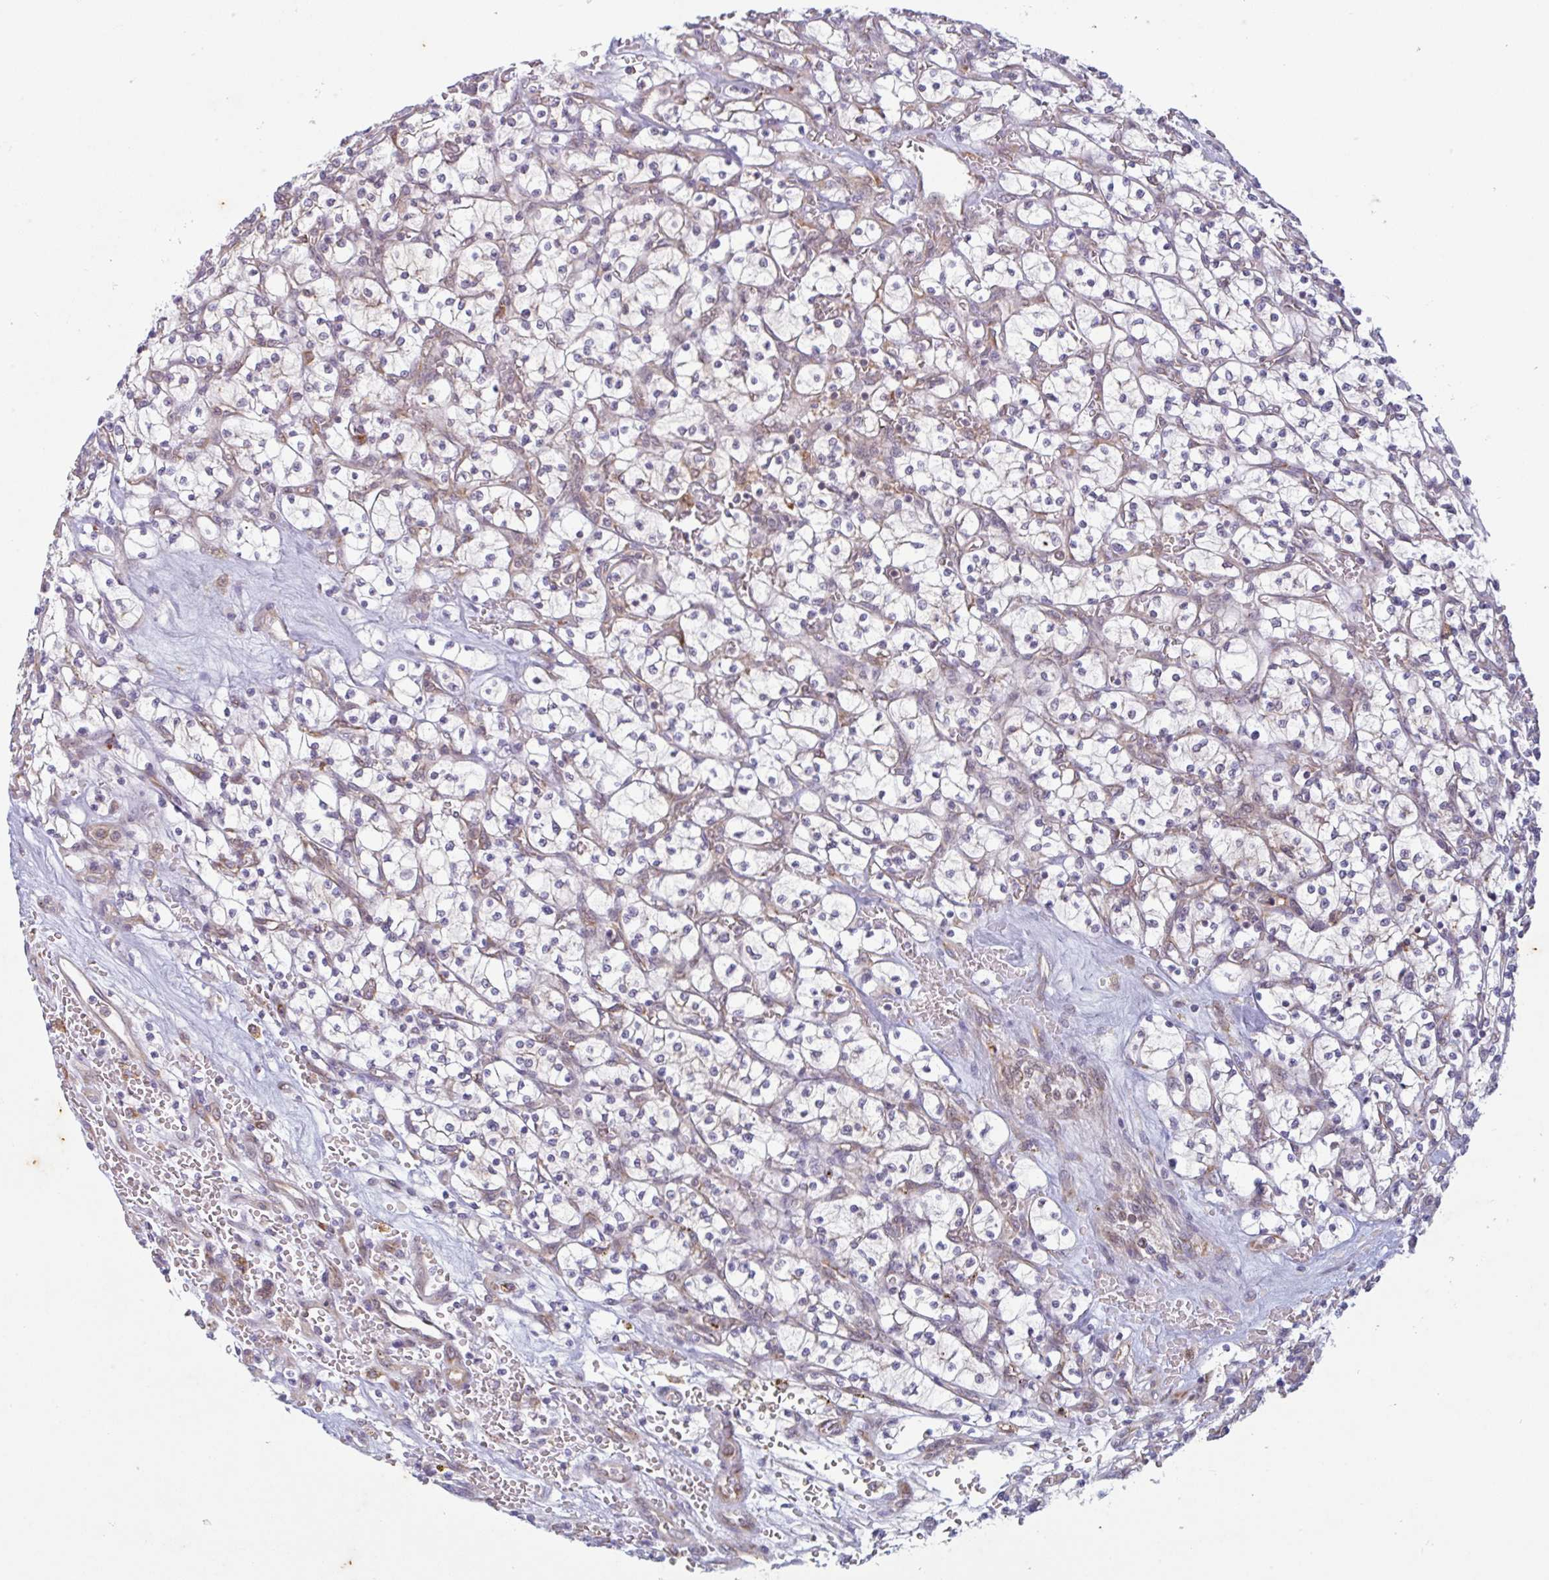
{"staining": {"intensity": "negative", "quantity": "none", "location": "none"}, "tissue": "renal cancer", "cell_type": "Tumor cells", "image_type": "cancer", "snomed": [{"axis": "morphology", "description": "Adenocarcinoma, NOS"}, {"axis": "topography", "description": "Kidney"}], "caption": "Immunohistochemical staining of renal cancer (adenocarcinoma) reveals no significant expression in tumor cells. The staining is performed using DAB (3,3'-diaminobenzidine) brown chromogen with nuclei counter-stained in using hematoxylin.", "gene": "RIT1", "patient": {"sex": "female", "age": 64}}